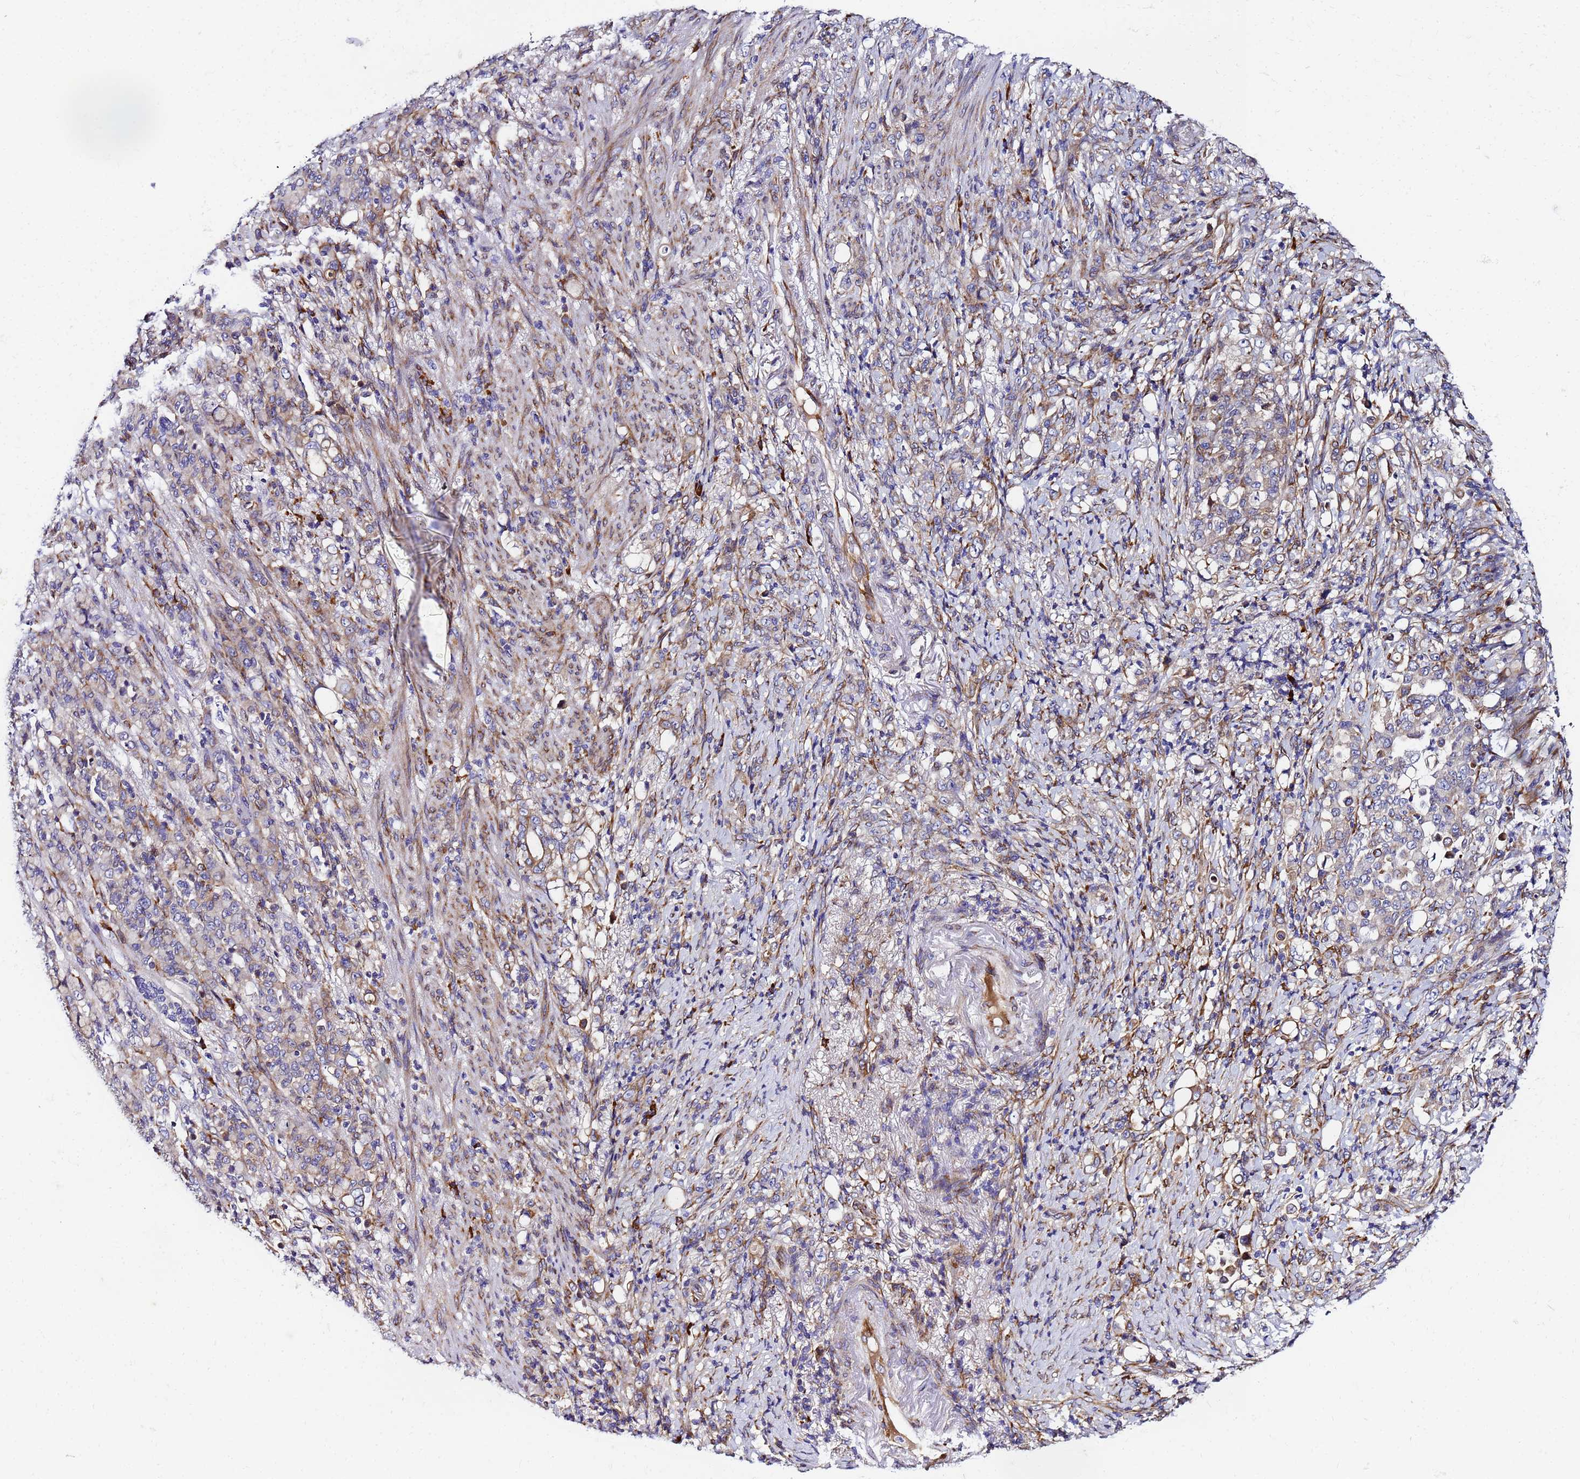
{"staining": {"intensity": "moderate", "quantity": "<25%", "location": "cytoplasmic/membranous"}, "tissue": "stomach cancer", "cell_type": "Tumor cells", "image_type": "cancer", "snomed": [{"axis": "morphology", "description": "Normal tissue, NOS"}, {"axis": "morphology", "description": "Adenocarcinoma, NOS"}, {"axis": "topography", "description": "Stomach"}], "caption": "Immunohistochemical staining of stomach cancer (adenocarcinoma) exhibits low levels of moderate cytoplasmic/membranous protein expression in approximately <25% of tumor cells.", "gene": "POM121", "patient": {"sex": "female", "age": 79}}